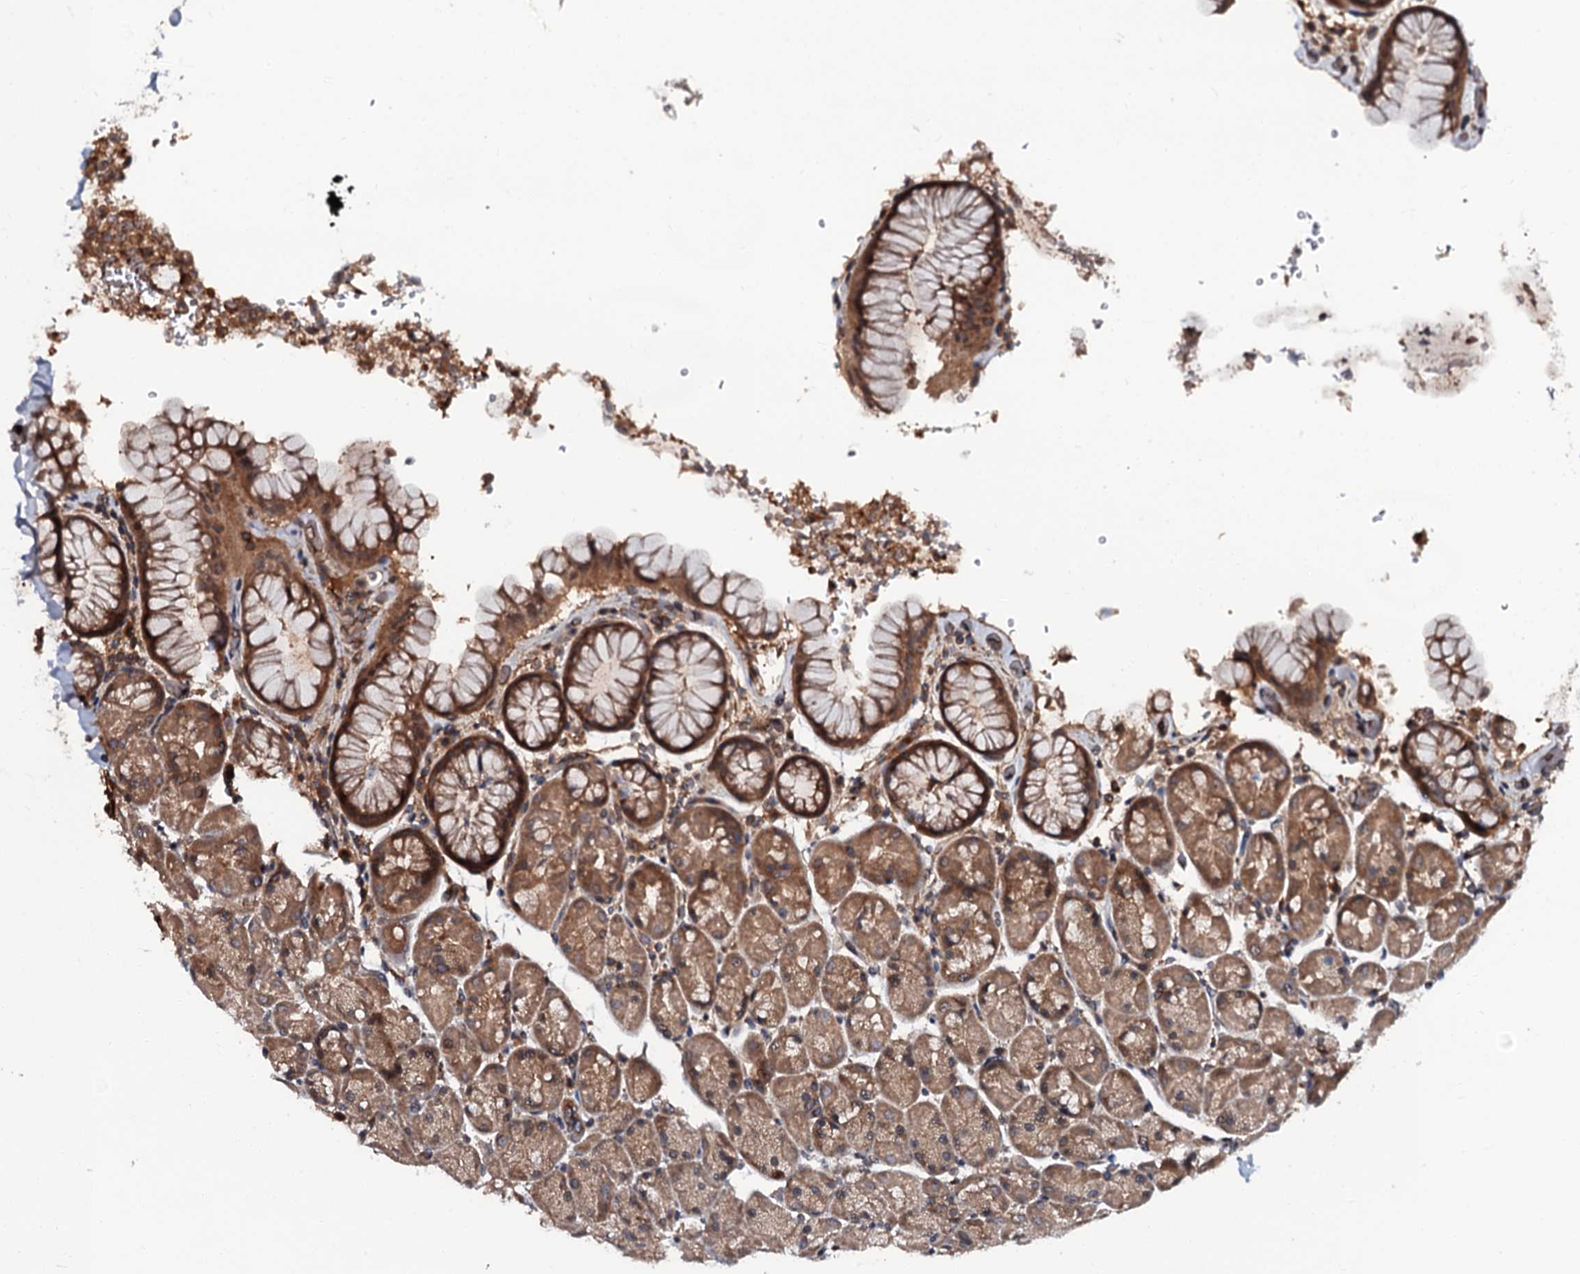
{"staining": {"intensity": "moderate", "quantity": "25%-75%", "location": "cytoplasmic/membranous,nuclear"}, "tissue": "stomach", "cell_type": "Glandular cells", "image_type": "normal", "snomed": [{"axis": "morphology", "description": "Normal tissue, NOS"}, {"axis": "topography", "description": "Stomach, upper"}, {"axis": "topography", "description": "Stomach, lower"}], "caption": "An image of stomach stained for a protein exhibits moderate cytoplasmic/membranous,nuclear brown staining in glandular cells. The protein of interest is stained brown, and the nuclei are stained in blue (DAB IHC with brightfield microscopy, high magnification).", "gene": "N4BP1", "patient": {"sex": "male", "age": 67}}